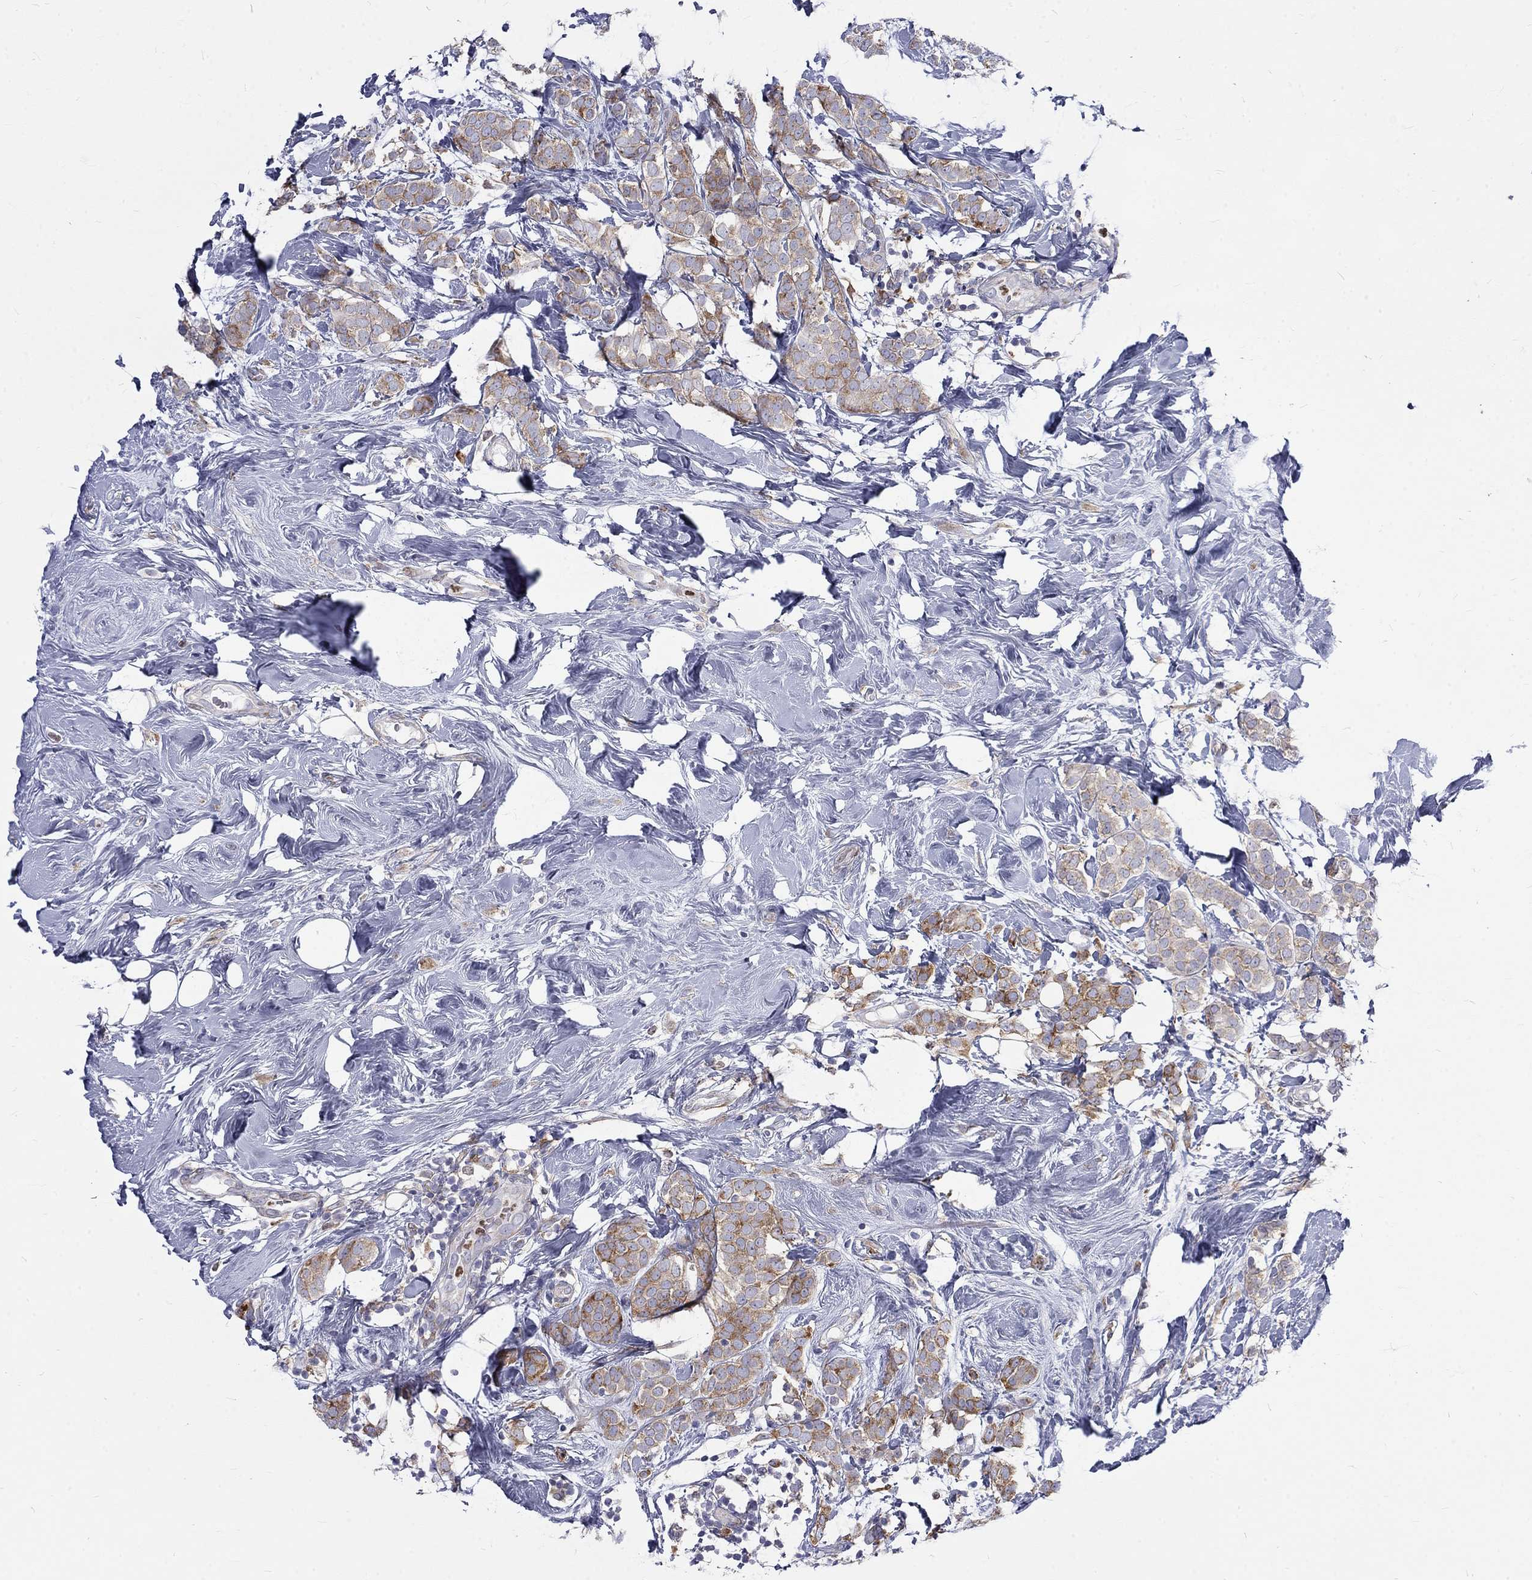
{"staining": {"intensity": "moderate", "quantity": ">75%", "location": "cytoplasmic/membranous"}, "tissue": "breast cancer", "cell_type": "Tumor cells", "image_type": "cancer", "snomed": [{"axis": "morphology", "description": "Lobular carcinoma"}, {"axis": "topography", "description": "Breast"}], "caption": "High-magnification brightfield microscopy of breast cancer stained with DAB (brown) and counterstained with hematoxylin (blue). tumor cells exhibit moderate cytoplasmic/membranous positivity is present in approximately>75% of cells.", "gene": "PABPC4", "patient": {"sex": "female", "age": 49}}